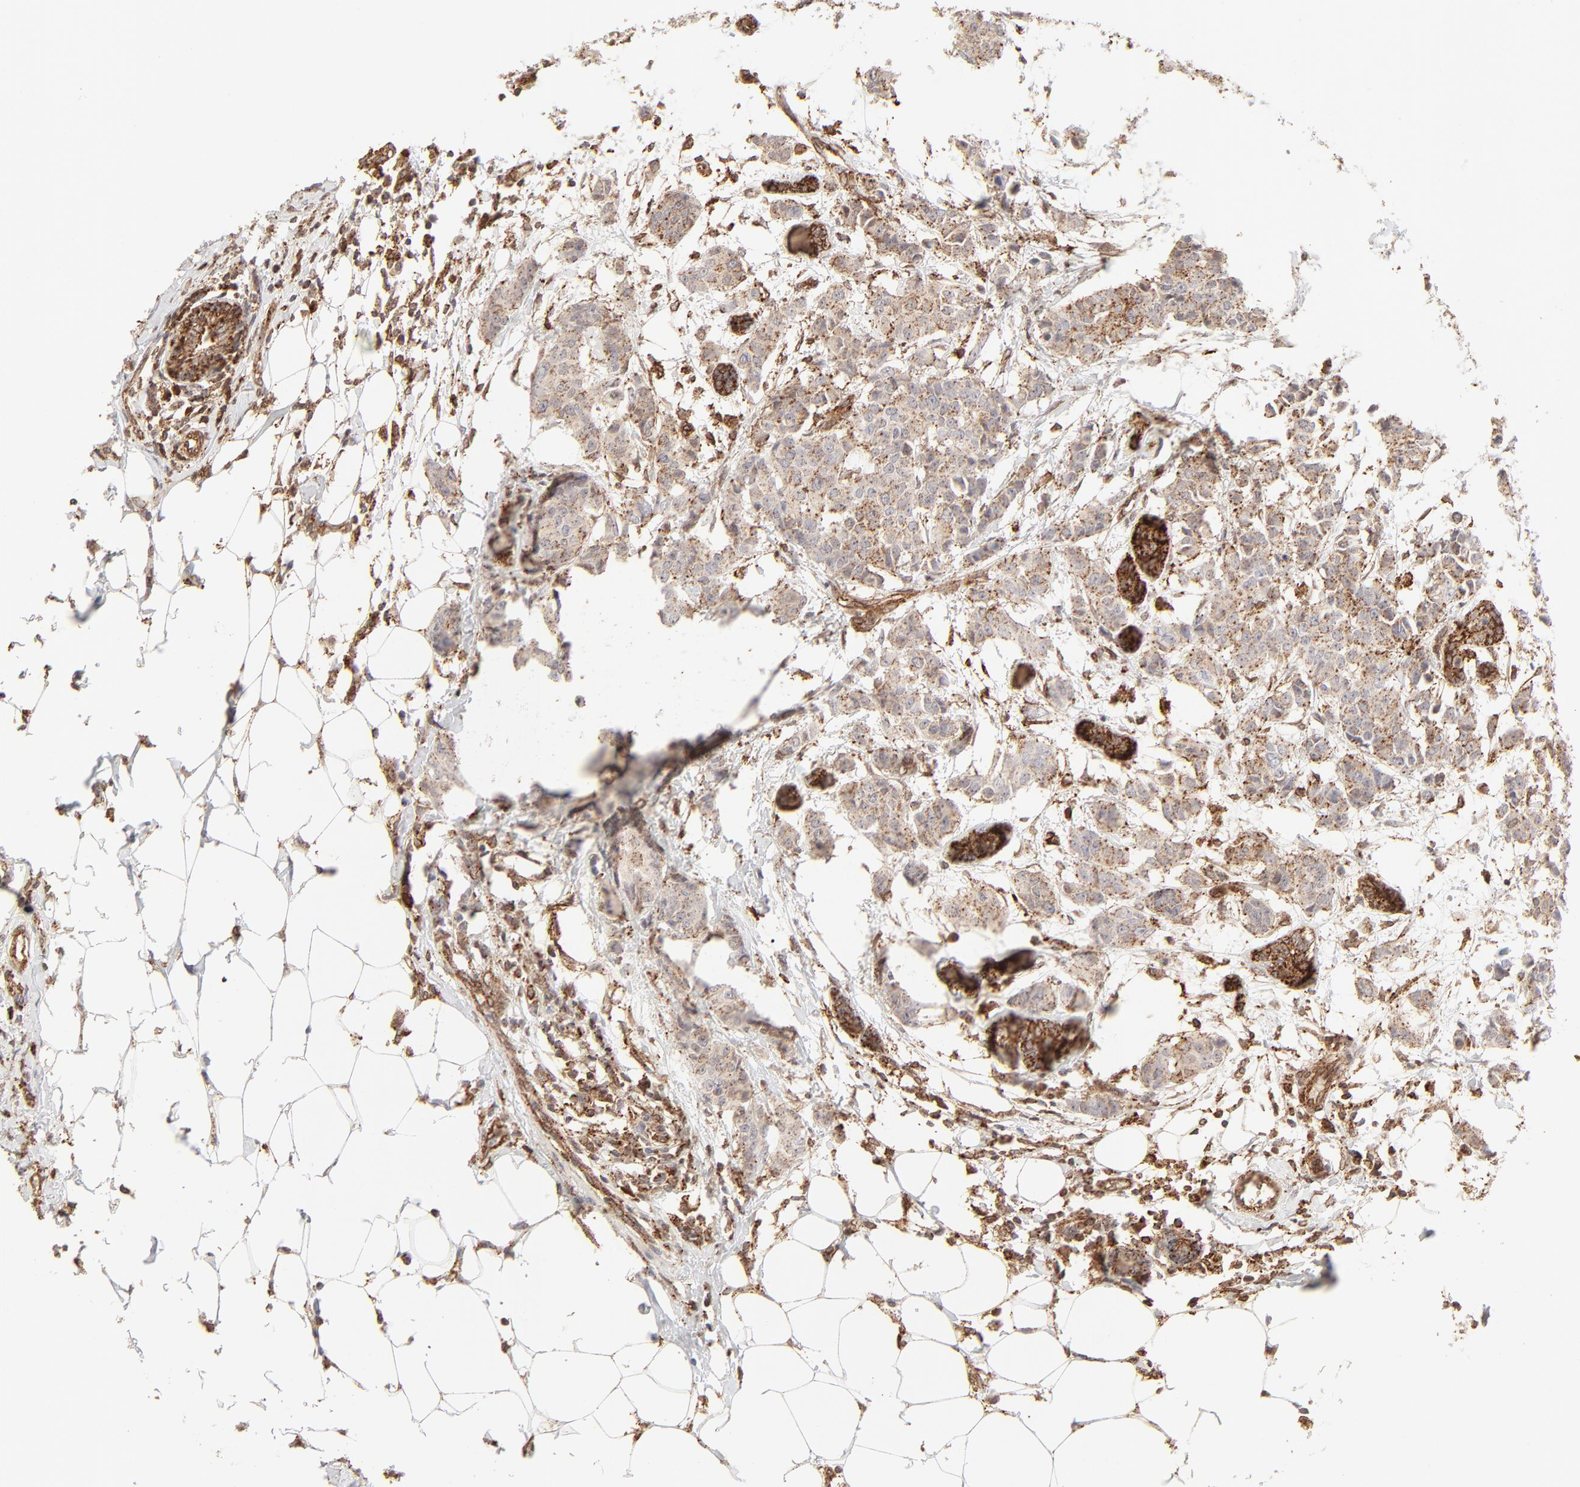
{"staining": {"intensity": "weak", "quantity": "25%-75%", "location": "cytoplasmic/membranous"}, "tissue": "breast cancer", "cell_type": "Tumor cells", "image_type": "cancer", "snomed": [{"axis": "morphology", "description": "Duct carcinoma"}, {"axis": "topography", "description": "Breast"}], "caption": "IHC of human breast cancer displays low levels of weak cytoplasmic/membranous positivity in approximately 25%-75% of tumor cells.", "gene": "CDK6", "patient": {"sex": "female", "age": 40}}